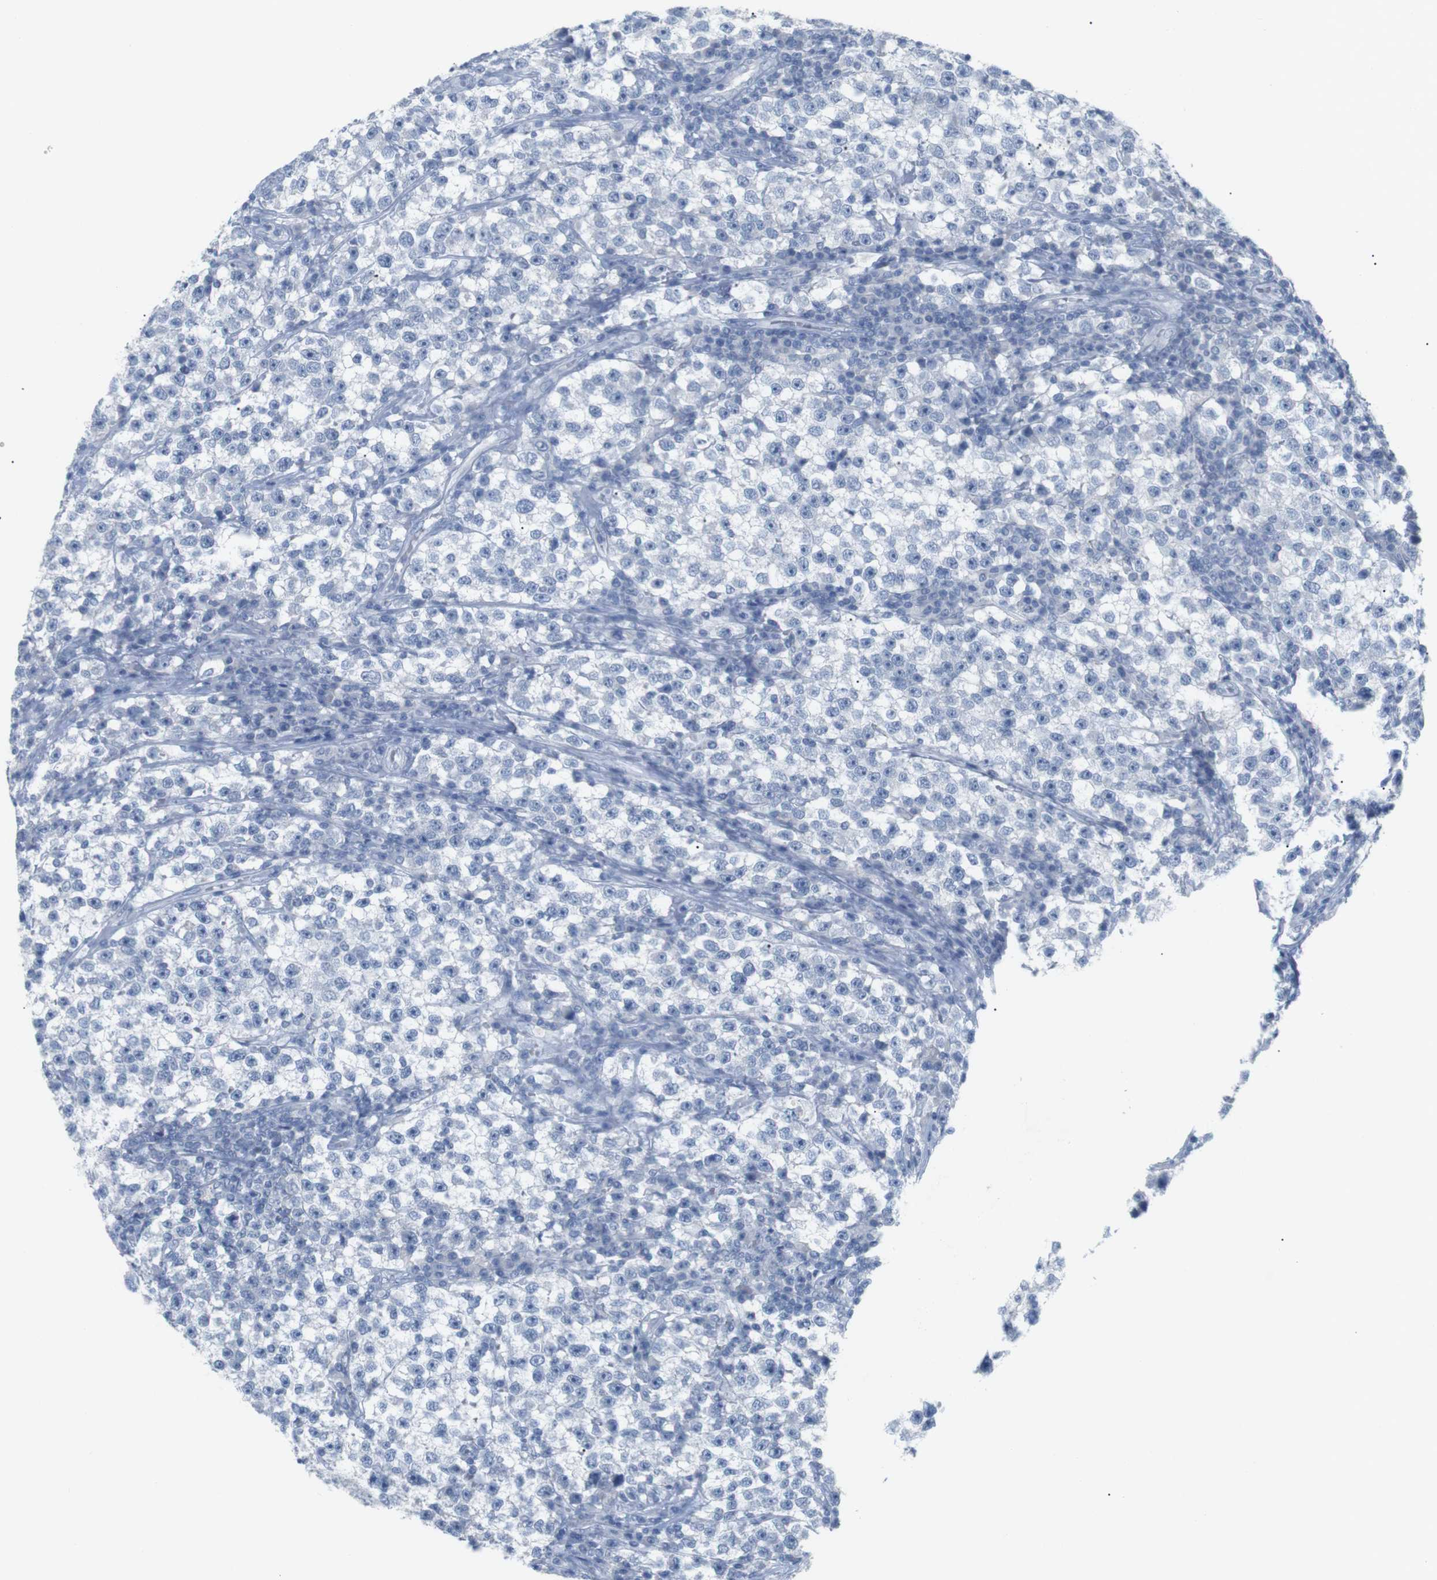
{"staining": {"intensity": "negative", "quantity": "none", "location": "none"}, "tissue": "testis cancer", "cell_type": "Tumor cells", "image_type": "cancer", "snomed": [{"axis": "morphology", "description": "Seminoma, NOS"}, {"axis": "topography", "description": "Testis"}], "caption": "Histopathology image shows no significant protein staining in tumor cells of testis seminoma.", "gene": "HBG2", "patient": {"sex": "male", "age": 22}}